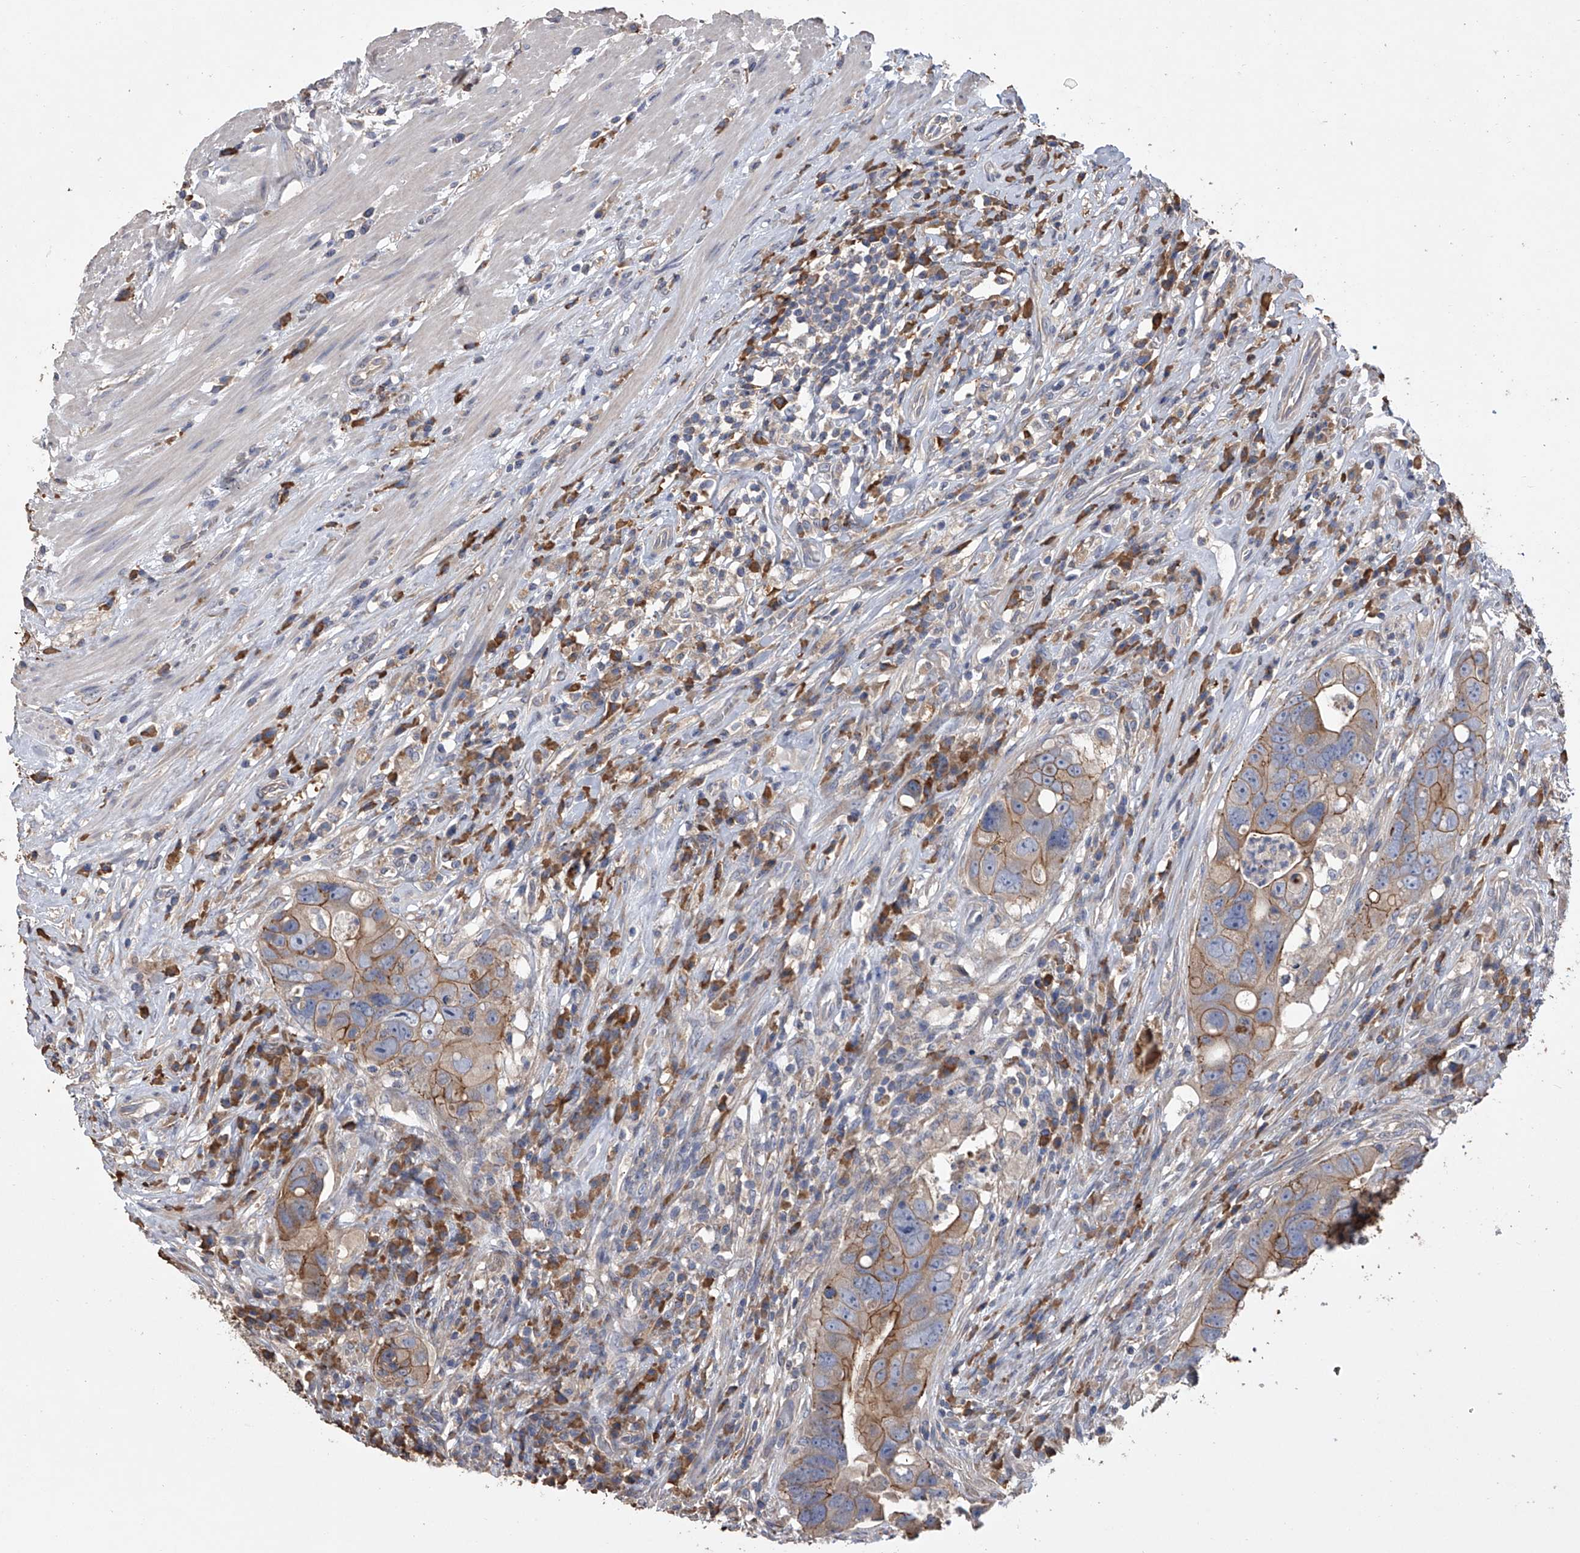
{"staining": {"intensity": "moderate", "quantity": ">75%", "location": "cytoplasmic/membranous"}, "tissue": "colorectal cancer", "cell_type": "Tumor cells", "image_type": "cancer", "snomed": [{"axis": "morphology", "description": "Adenocarcinoma, NOS"}, {"axis": "topography", "description": "Rectum"}], "caption": "A brown stain shows moderate cytoplasmic/membranous positivity of a protein in human adenocarcinoma (colorectal) tumor cells. The protein of interest is shown in brown color, while the nuclei are stained blue.", "gene": "ZNF343", "patient": {"sex": "male", "age": 59}}